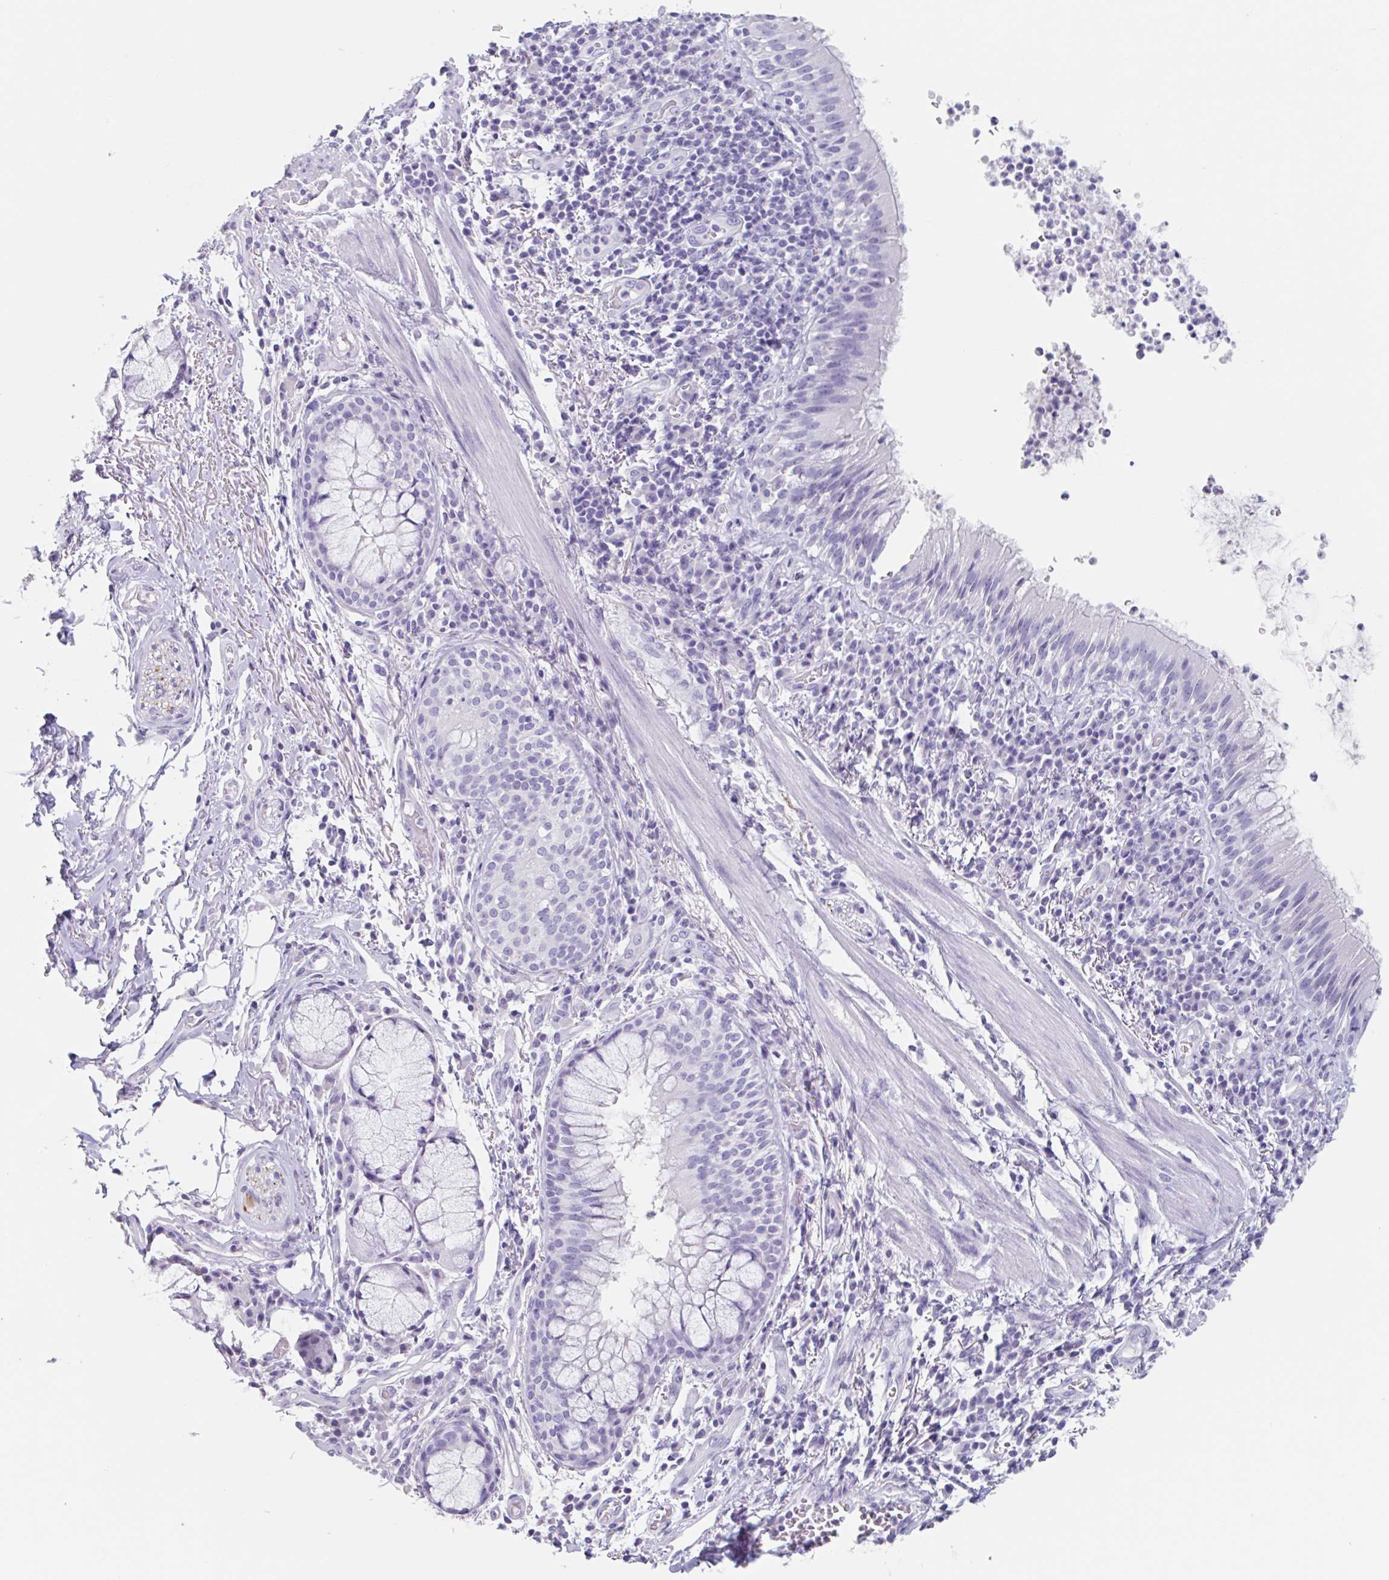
{"staining": {"intensity": "negative", "quantity": "none", "location": "none"}, "tissue": "bronchus", "cell_type": "Respiratory epithelial cells", "image_type": "normal", "snomed": [{"axis": "morphology", "description": "Normal tissue, NOS"}, {"axis": "topography", "description": "Cartilage tissue"}, {"axis": "topography", "description": "Bronchus"}], "caption": "Immunohistochemistry (IHC) histopathology image of benign human bronchus stained for a protein (brown), which reveals no expression in respiratory epithelial cells.", "gene": "EMC4", "patient": {"sex": "male", "age": 56}}